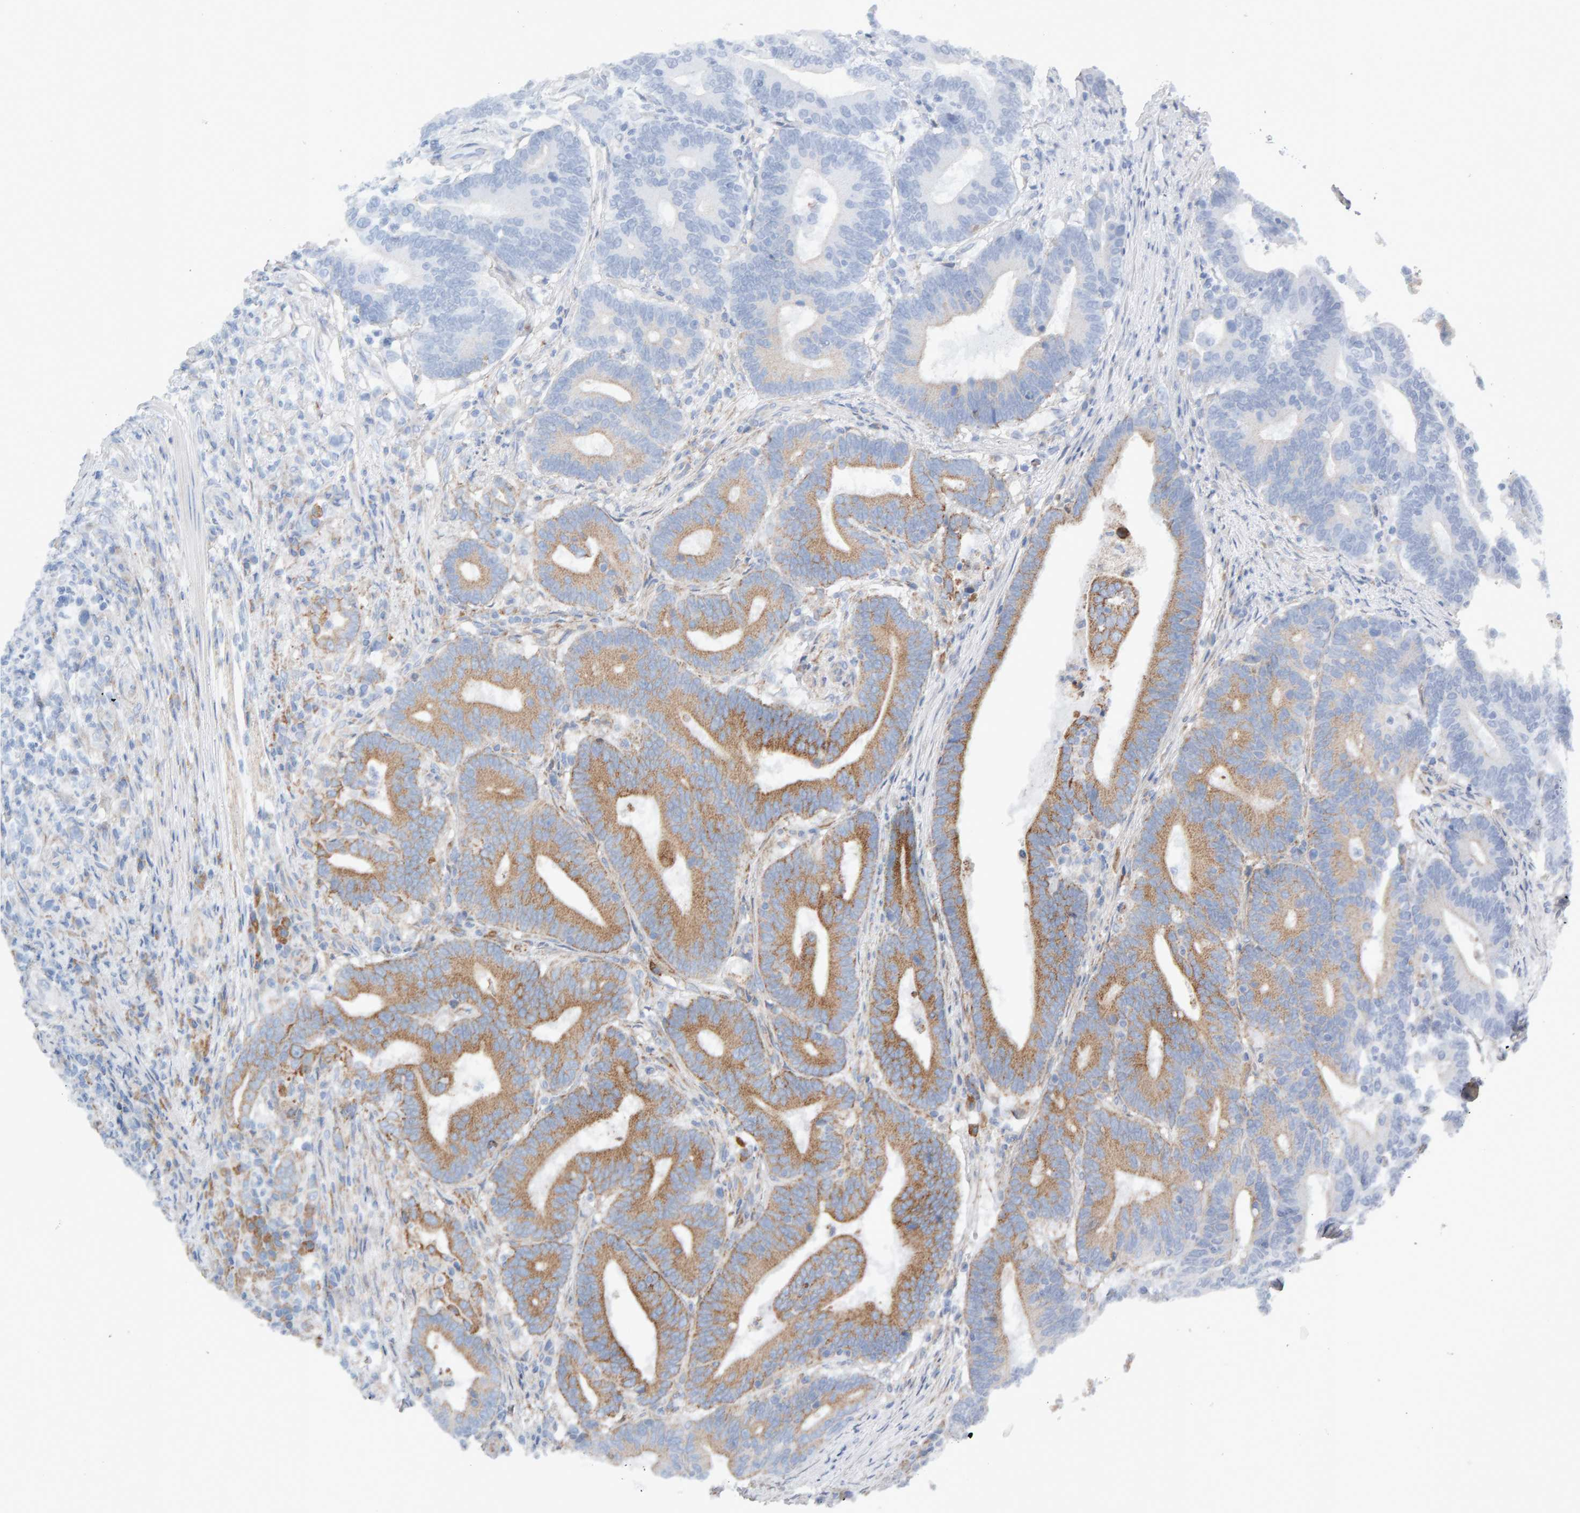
{"staining": {"intensity": "moderate", "quantity": "25%-75%", "location": "cytoplasmic/membranous"}, "tissue": "colorectal cancer", "cell_type": "Tumor cells", "image_type": "cancer", "snomed": [{"axis": "morphology", "description": "Adenocarcinoma, NOS"}, {"axis": "topography", "description": "Colon"}], "caption": "Immunohistochemical staining of colorectal cancer displays moderate cytoplasmic/membranous protein positivity in approximately 25%-75% of tumor cells.", "gene": "ENGASE", "patient": {"sex": "female", "age": 66}}